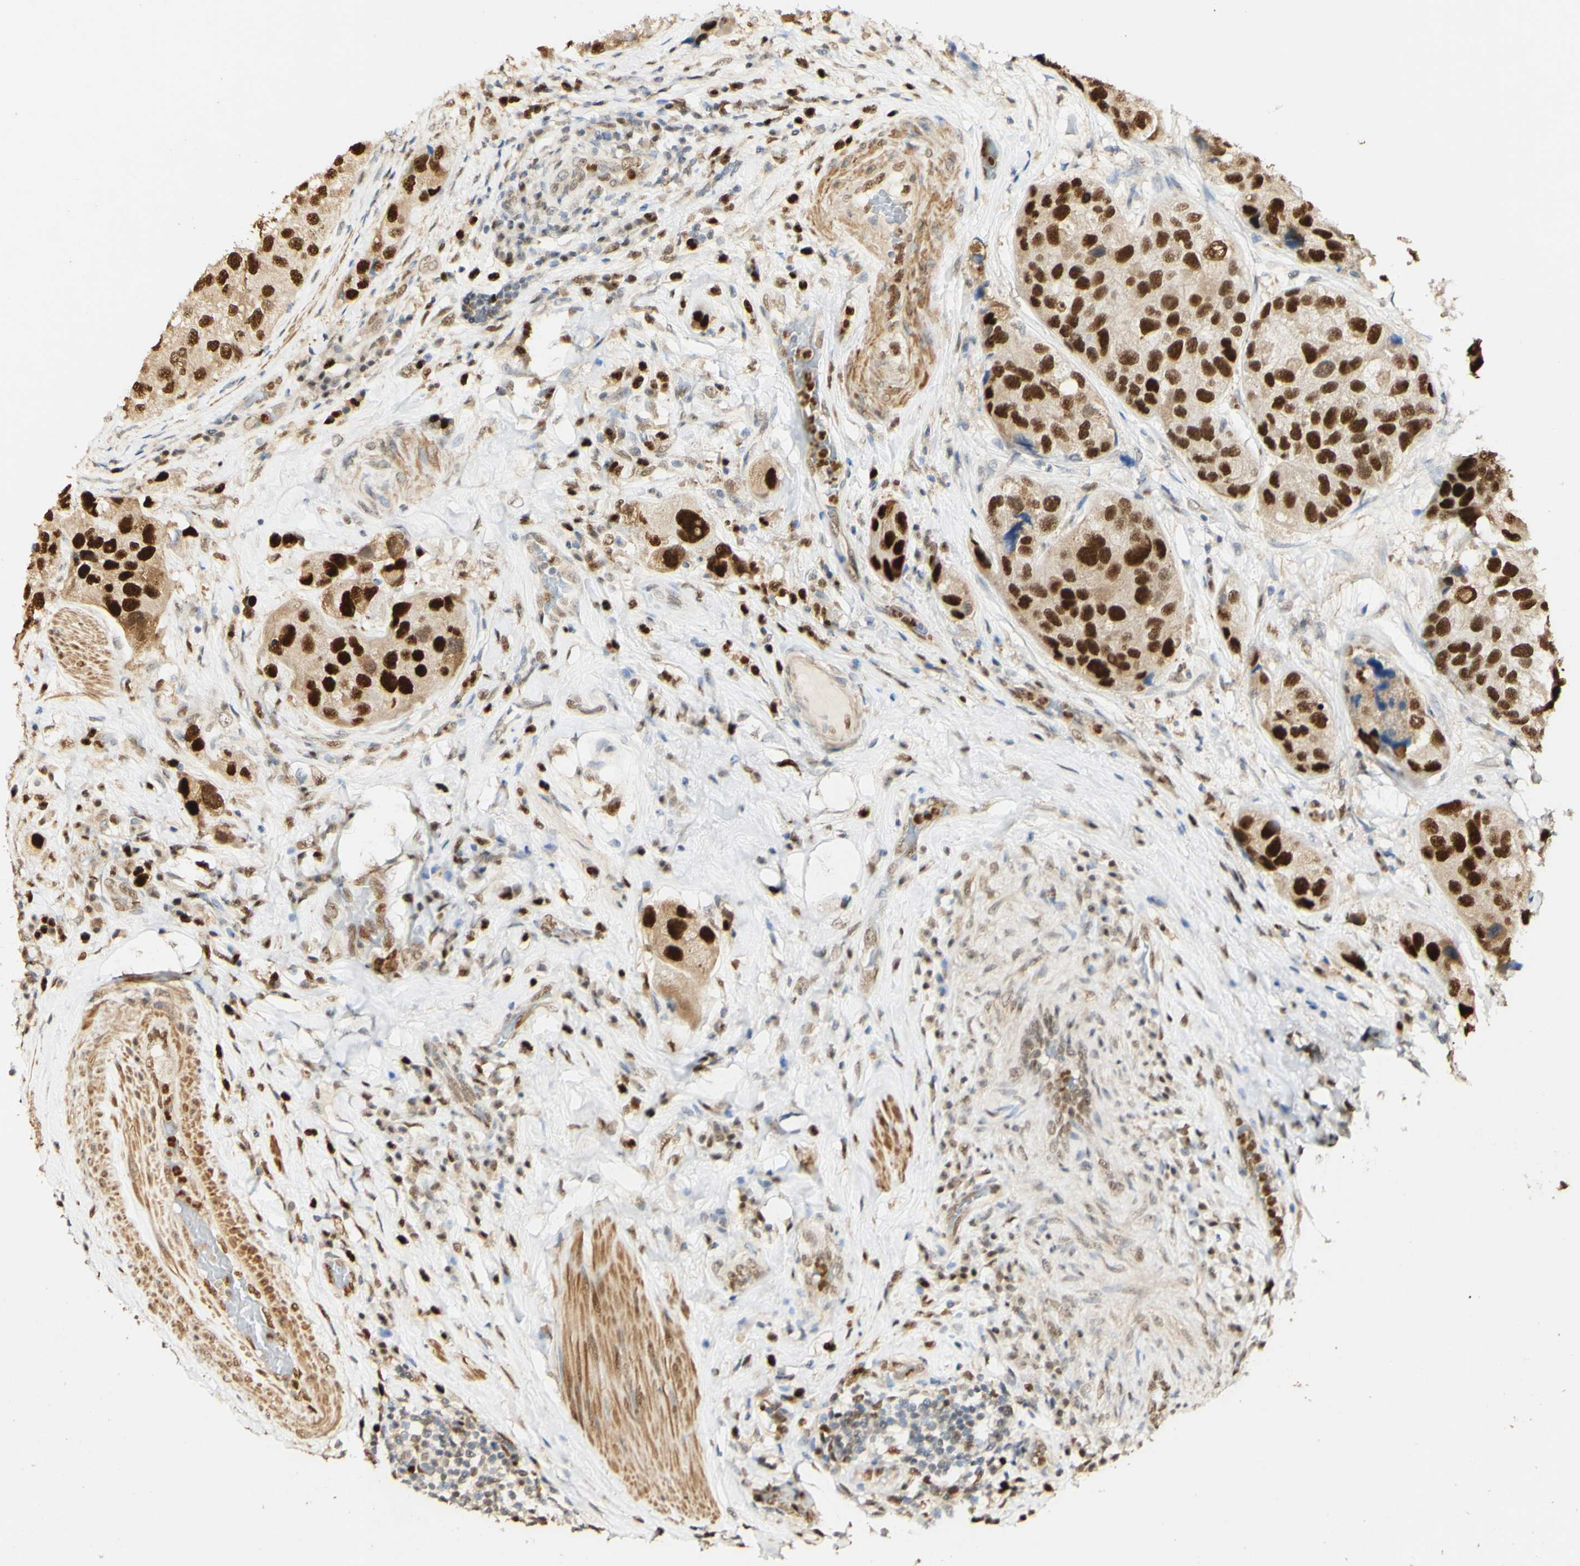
{"staining": {"intensity": "strong", "quantity": ">75%", "location": "cytoplasmic/membranous,nuclear"}, "tissue": "urothelial cancer", "cell_type": "Tumor cells", "image_type": "cancer", "snomed": [{"axis": "morphology", "description": "Urothelial carcinoma, High grade"}, {"axis": "topography", "description": "Urinary bladder"}], "caption": "High-power microscopy captured an immunohistochemistry image of urothelial cancer, revealing strong cytoplasmic/membranous and nuclear staining in about >75% of tumor cells. The protein is stained brown, and the nuclei are stained in blue (DAB IHC with brightfield microscopy, high magnification).", "gene": "MAP3K4", "patient": {"sex": "female", "age": 64}}